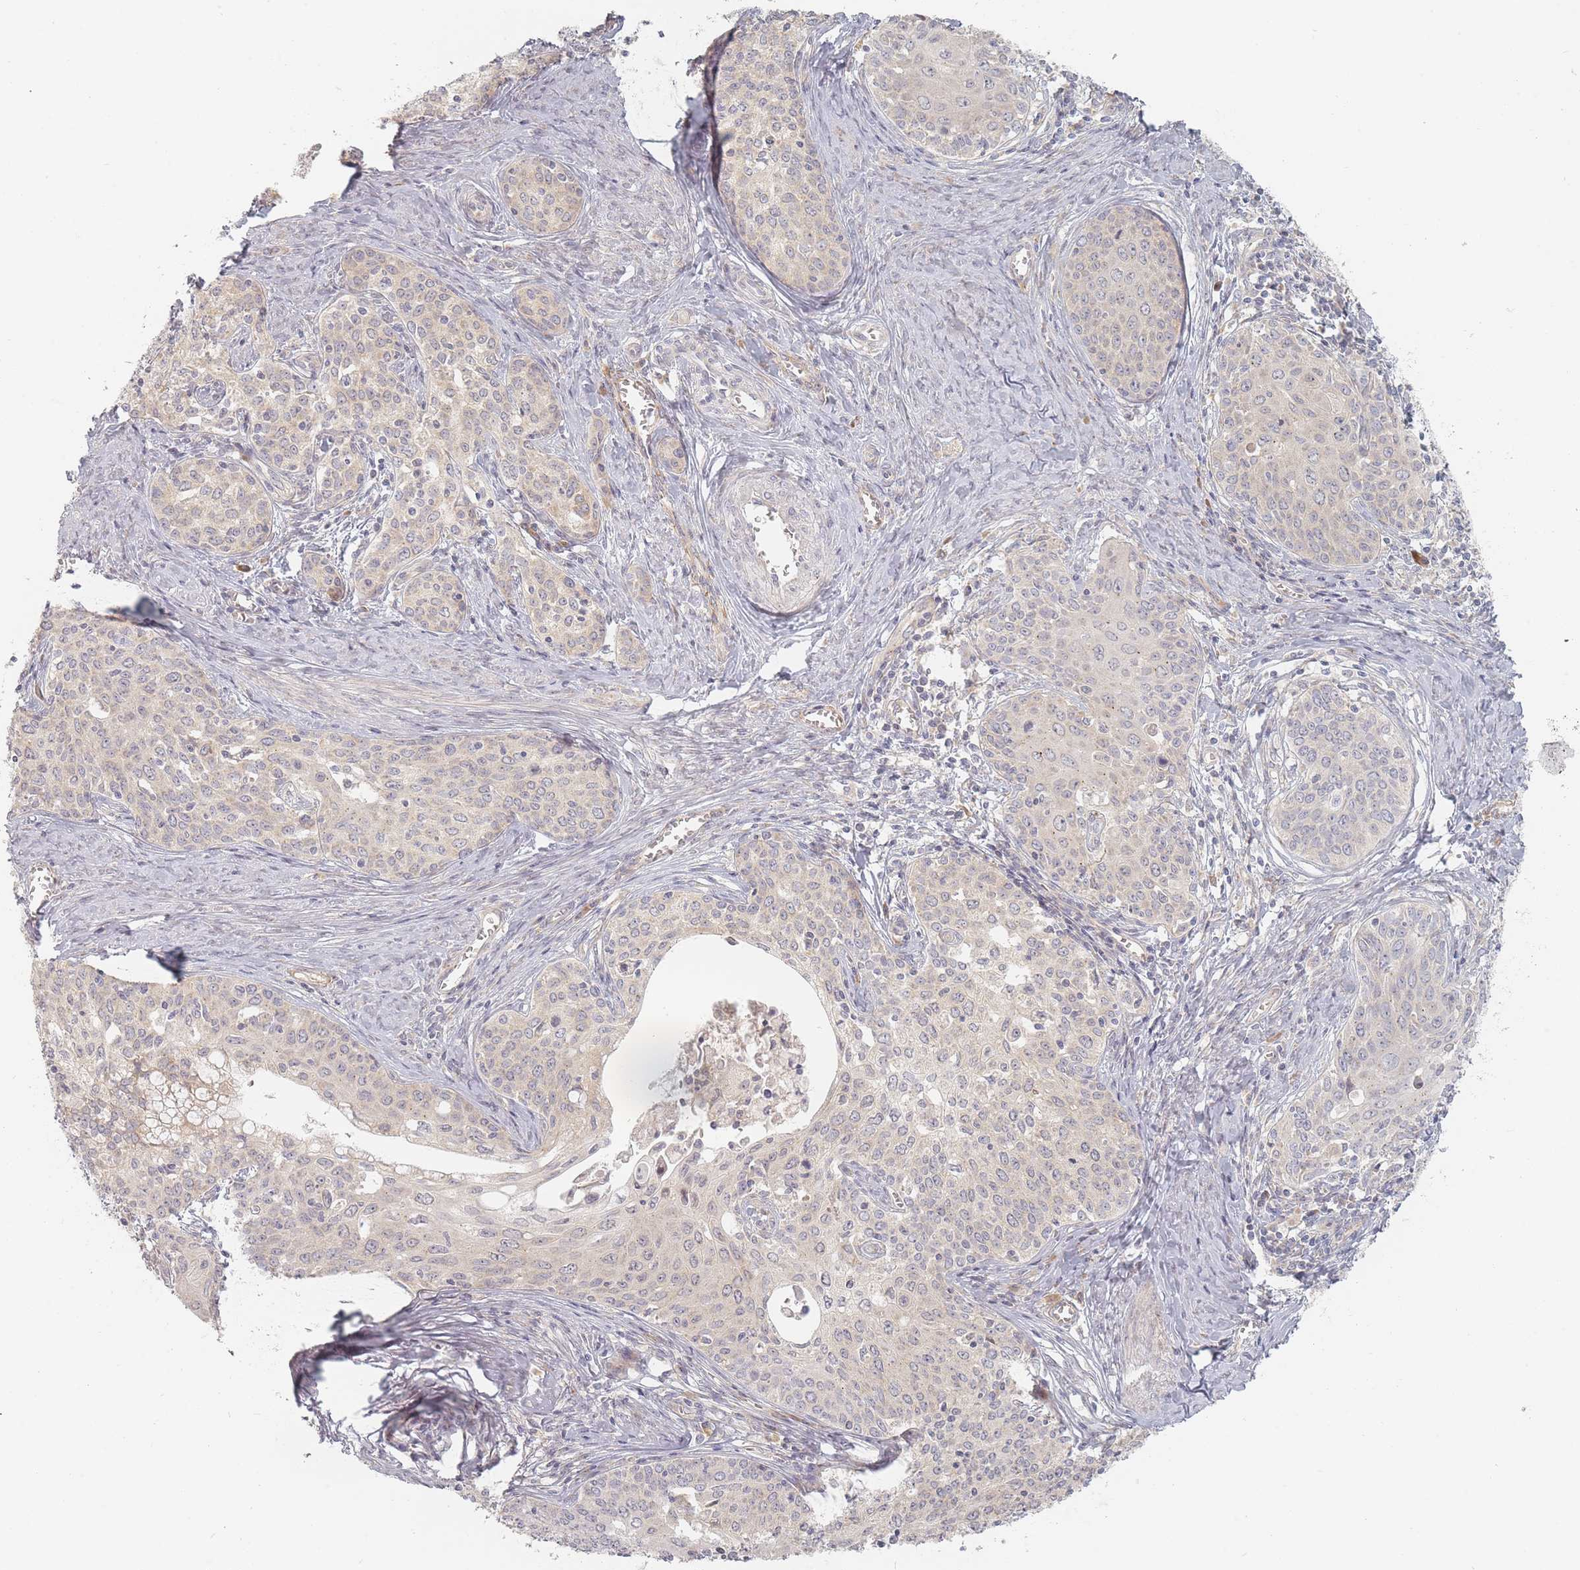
{"staining": {"intensity": "negative", "quantity": "none", "location": "none"}, "tissue": "cervical cancer", "cell_type": "Tumor cells", "image_type": "cancer", "snomed": [{"axis": "morphology", "description": "Squamous cell carcinoma, NOS"}, {"axis": "morphology", "description": "Adenocarcinoma, NOS"}, {"axis": "topography", "description": "Cervix"}], "caption": "This photomicrograph is of cervical adenocarcinoma stained with immunohistochemistry (IHC) to label a protein in brown with the nuclei are counter-stained blue. There is no positivity in tumor cells.", "gene": "ZKSCAN7", "patient": {"sex": "female", "age": 52}}